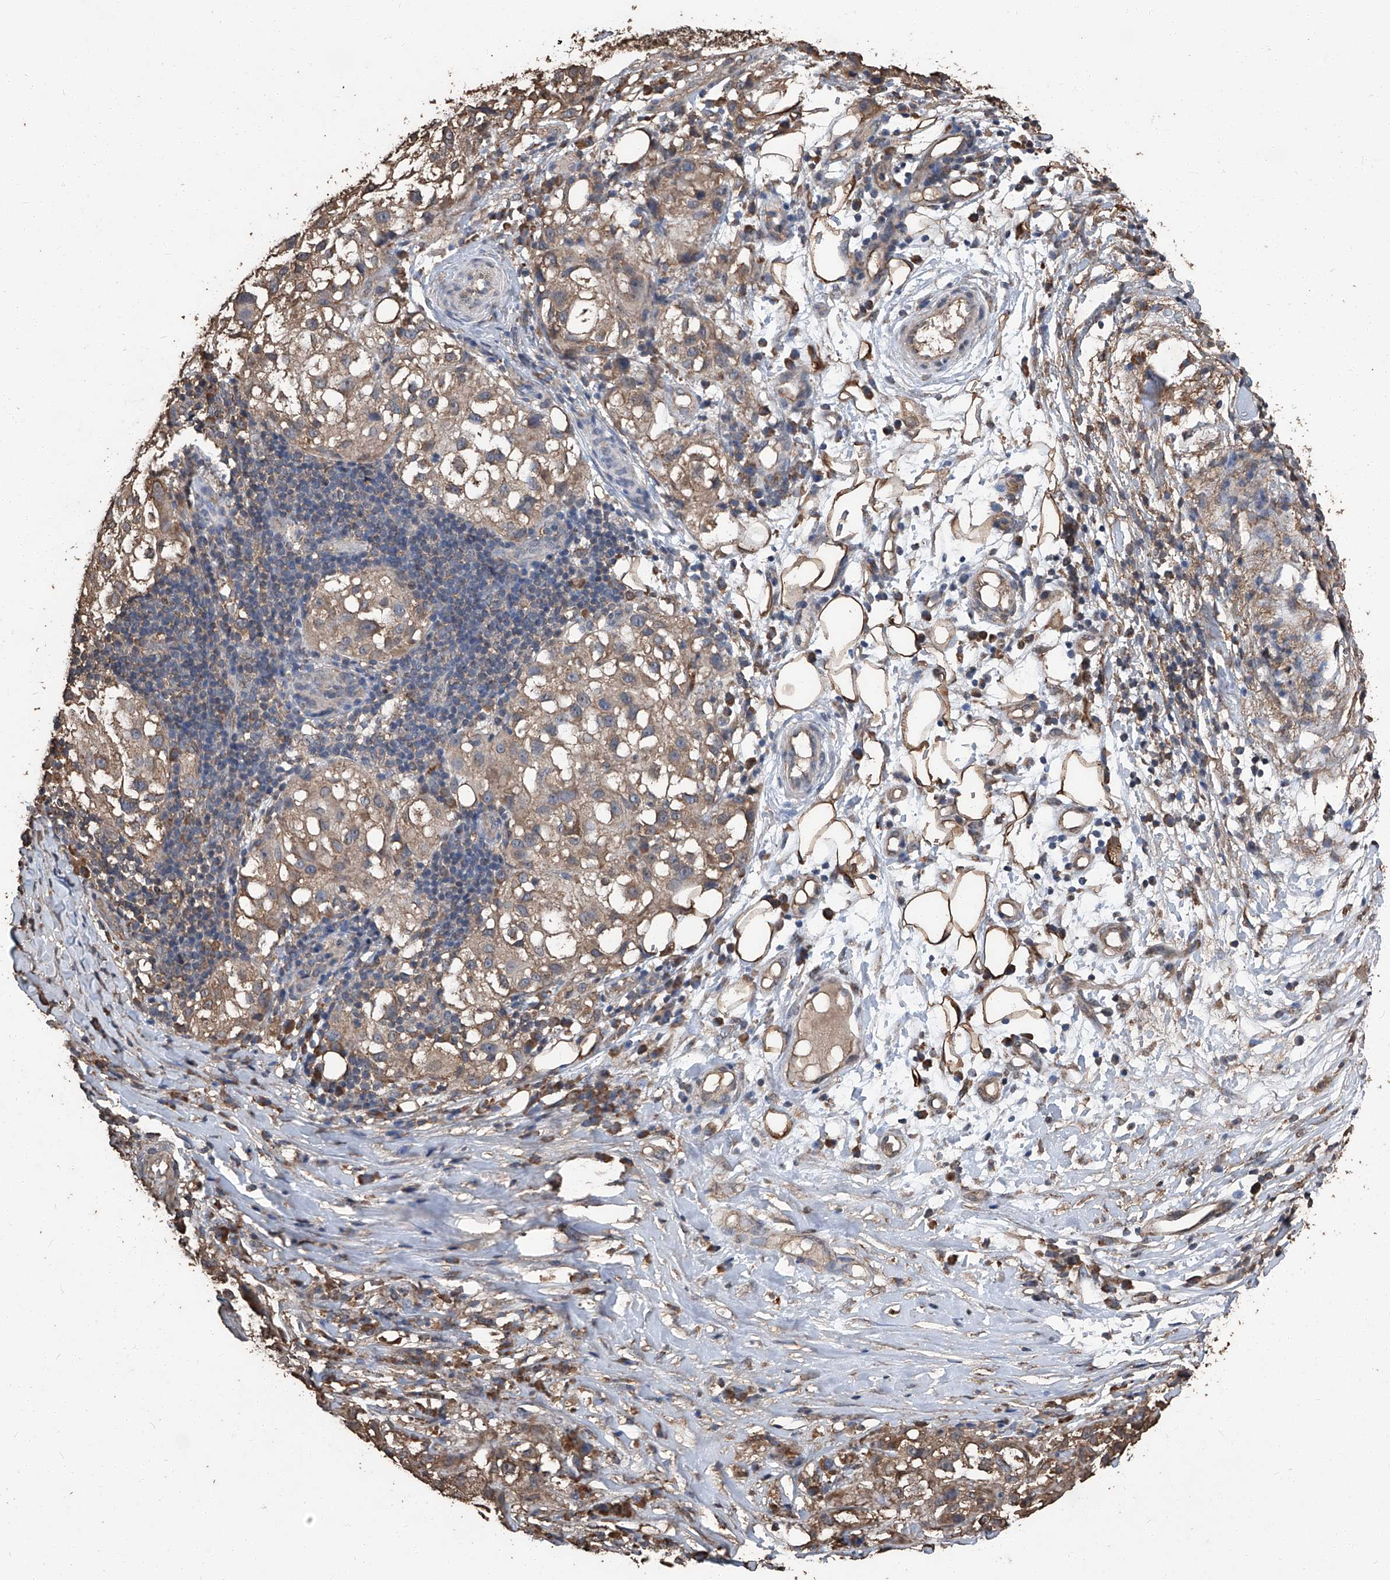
{"staining": {"intensity": "moderate", "quantity": "25%-75%", "location": "cytoplasmic/membranous"}, "tissue": "melanoma", "cell_type": "Tumor cells", "image_type": "cancer", "snomed": [{"axis": "morphology", "description": "Necrosis, NOS"}, {"axis": "morphology", "description": "Malignant melanoma, NOS"}, {"axis": "topography", "description": "Skin"}], "caption": "Protein staining of malignant melanoma tissue demonstrates moderate cytoplasmic/membranous expression in about 25%-75% of tumor cells.", "gene": "STARD7", "patient": {"sex": "female", "age": 87}}